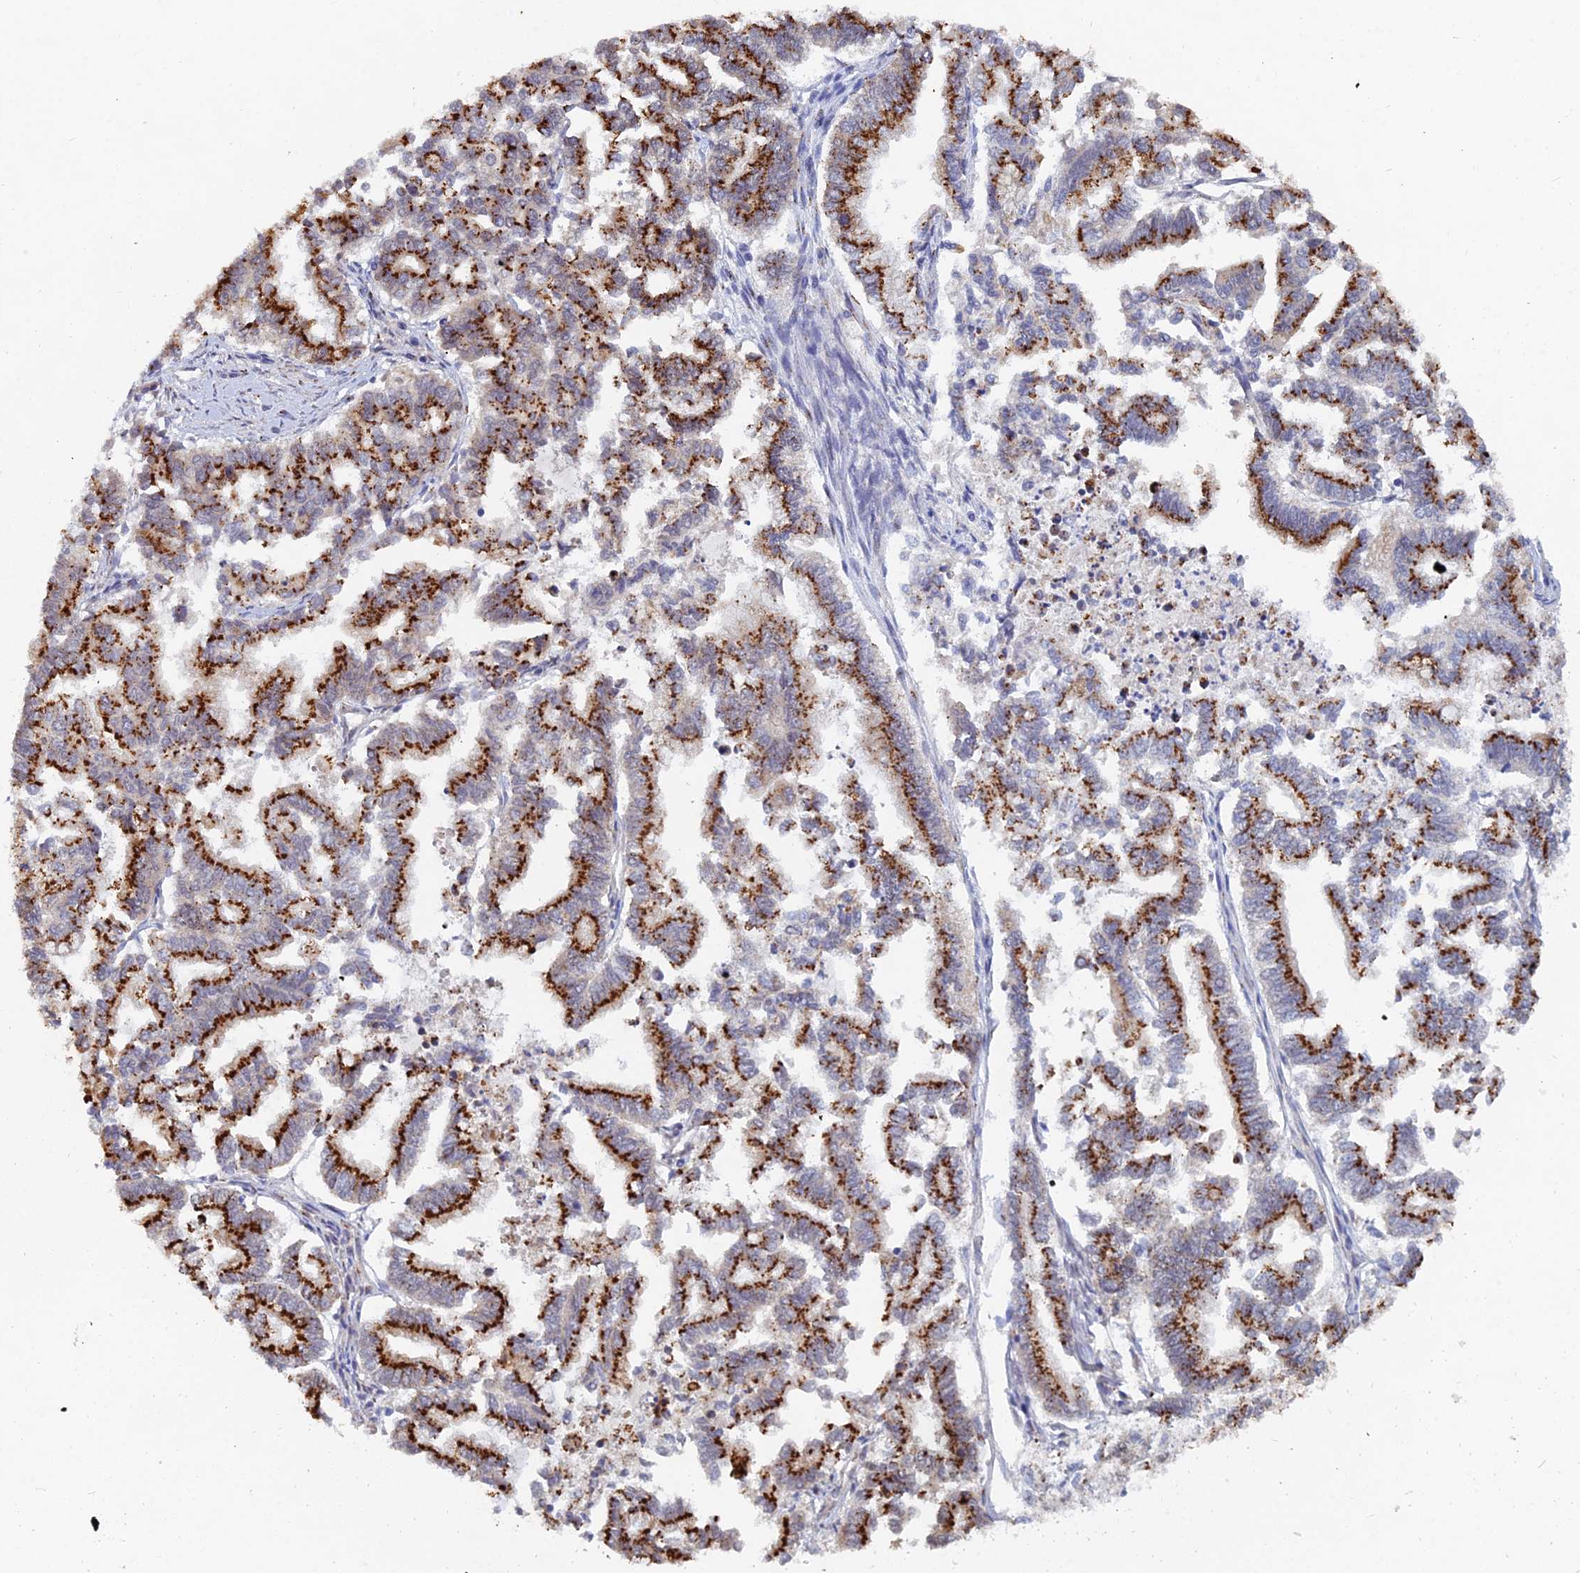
{"staining": {"intensity": "strong", "quantity": ">75%", "location": "cytoplasmic/membranous"}, "tissue": "endometrial cancer", "cell_type": "Tumor cells", "image_type": "cancer", "snomed": [{"axis": "morphology", "description": "Adenocarcinoma, NOS"}, {"axis": "topography", "description": "Endometrium"}], "caption": "Immunohistochemical staining of endometrial cancer shows high levels of strong cytoplasmic/membranous expression in about >75% of tumor cells.", "gene": "THOC3", "patient": {"sex": "female", "age": 79}}